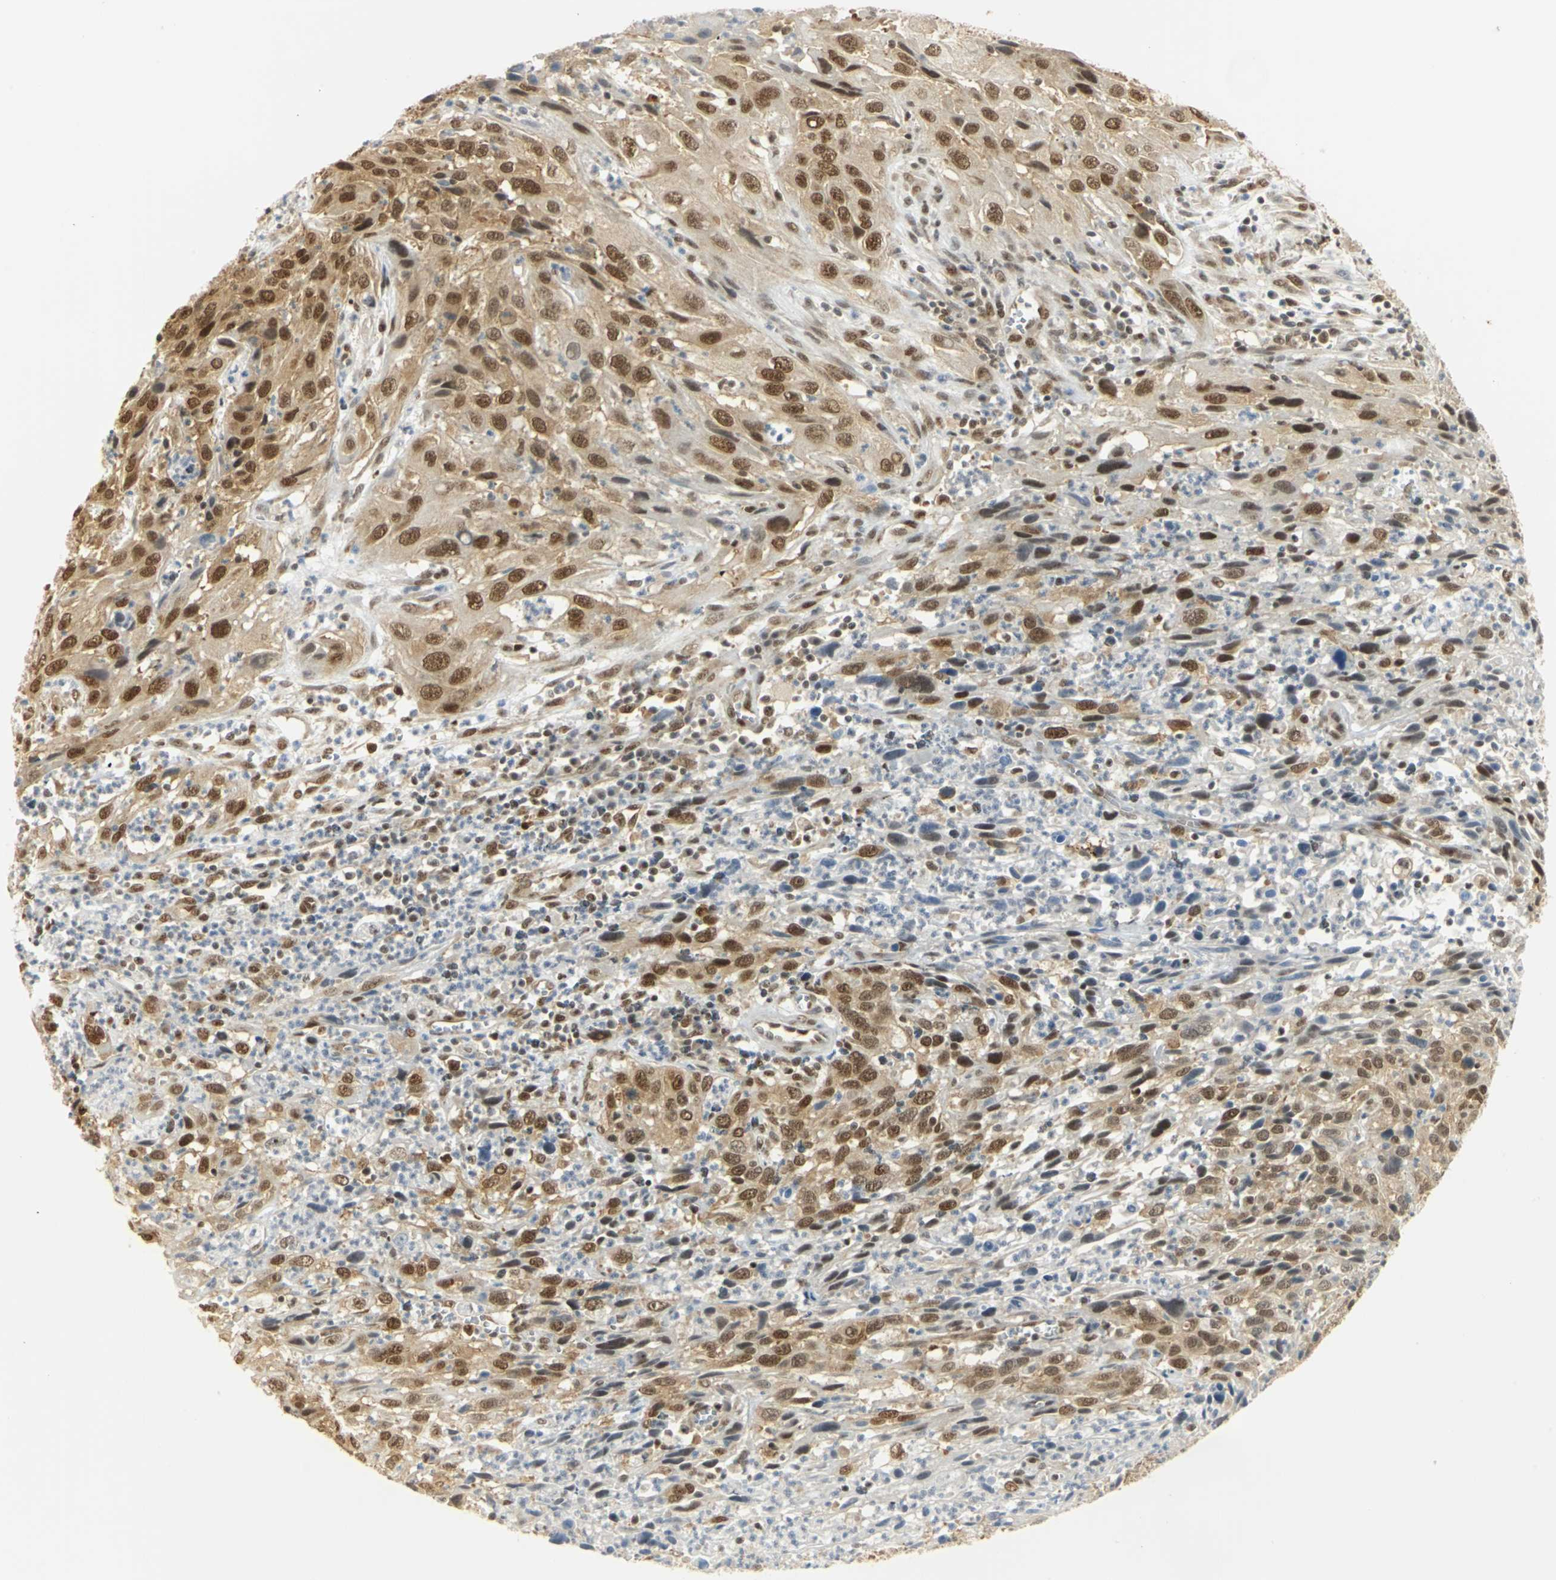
{"staining": {"intensity": "strong", "quantity": ">75%", "location": "cytoplasmic/membranous,nuclear"}, "tissue": "cervical cancer", "cell_type": "Tumor cells", "image_type": "cancer", "snomed": [{"axis": "morphology", "description": "Squamous cell carcinoma, NOS"}, {"axis": "topography", "description": "Cervix"}], "caption": "Immunohistochemistry (IHC) (DAB (3,3'-diaminobenzidine)) staining of human cervical cancer reveals strong cytoplasmic/membranous and nuclear protein positivity in about >75% of tumor cells. (brown staining indicates protein expression, while blue staining denotes nuclei).", "gene": "DDX5", "patient": {"sex": "female", "age": 32}}